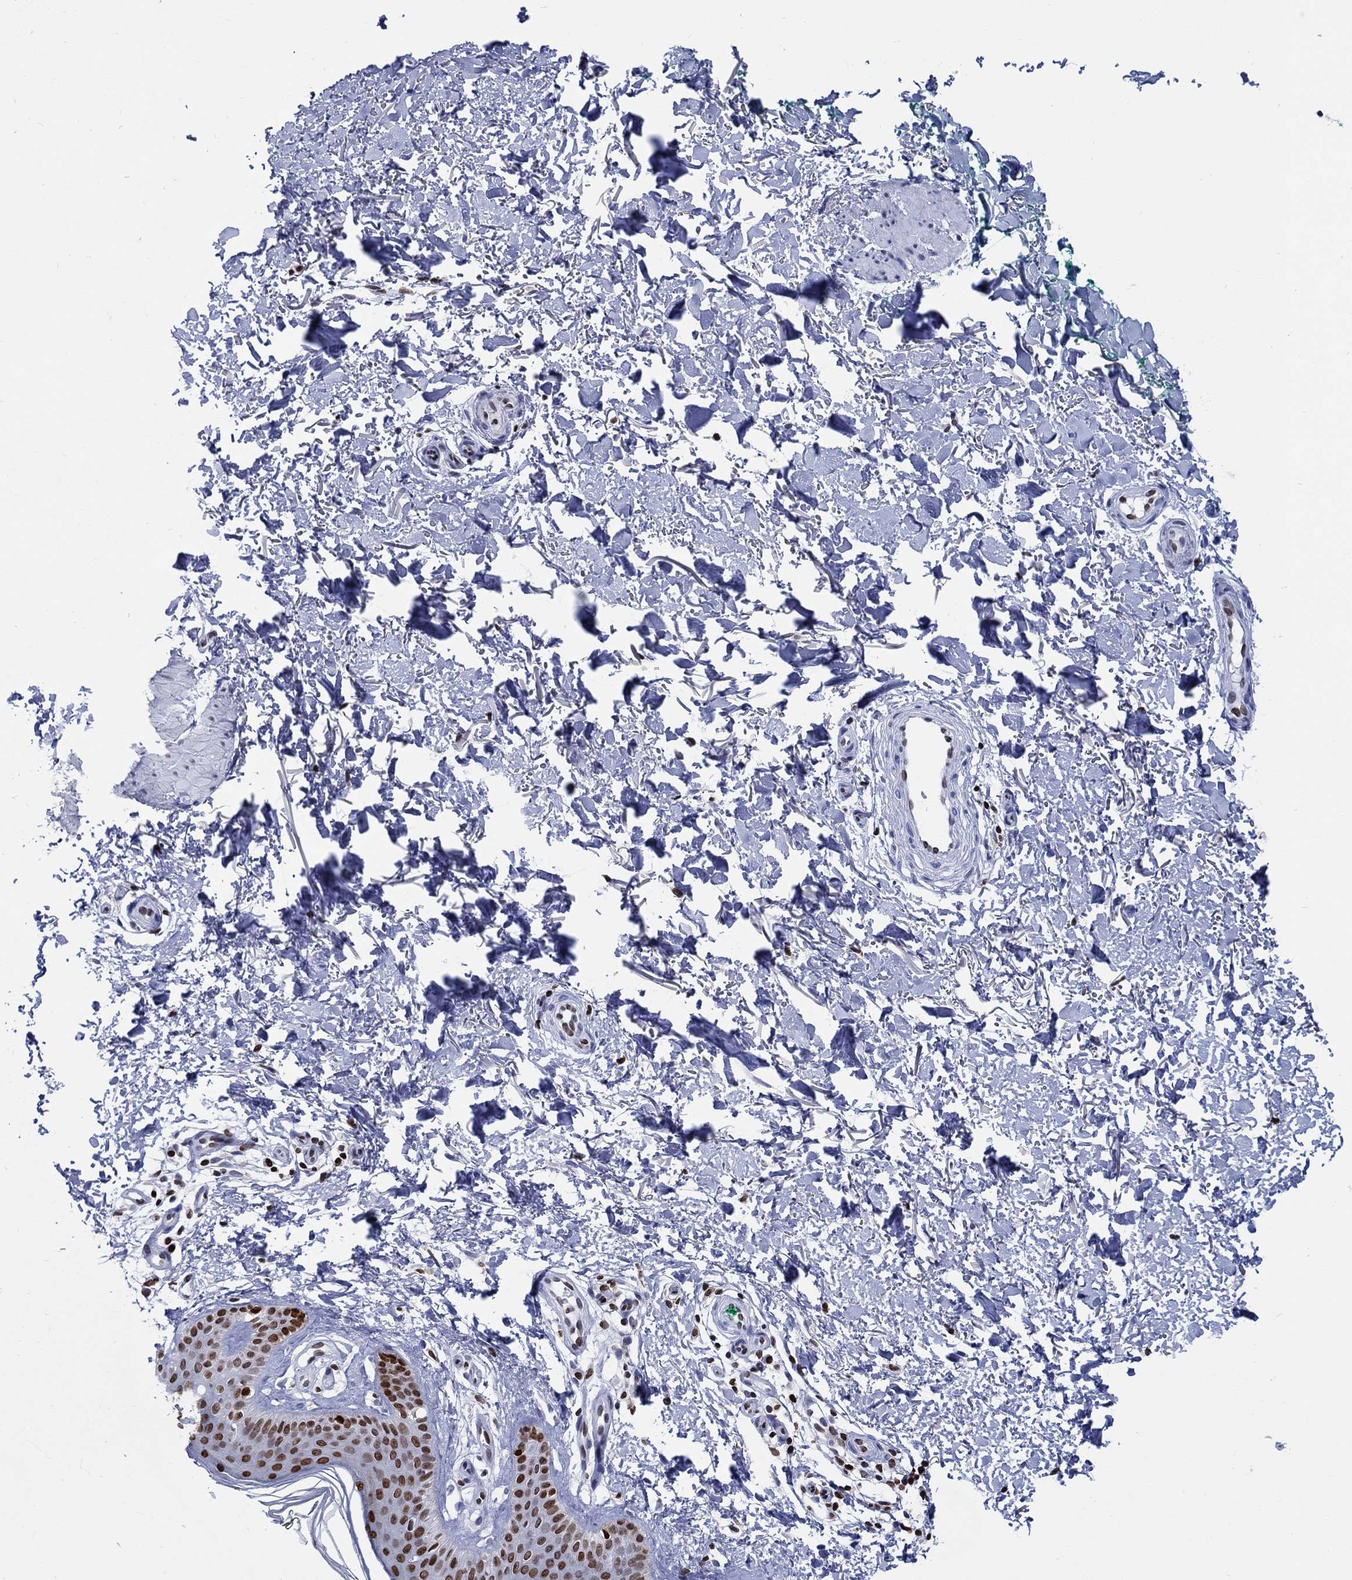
{"staining": {"intensity": "negative", "quantity": "none", "location": "none"}, "tissue": "skin", "cell_type": "Fibroblasts", "image_type": "normal", "snomed": [{"axis": "morphology", "description": "Normal tissue, NOS"}, {"axis": "morphology", "description": "Inflammation, NOS"}, {"axis": "morphology", "description": "Fibrosis, NOS"}, {"axis": "topography", "description": "Skin"}], "caption": "High power microscopy photomicrograph of an immunohistochemistry image of normal skin, revealing no significant expression in fibroblasts.", "gene": "HMGA1", "patient": {"sex": "male", "age": 71}}